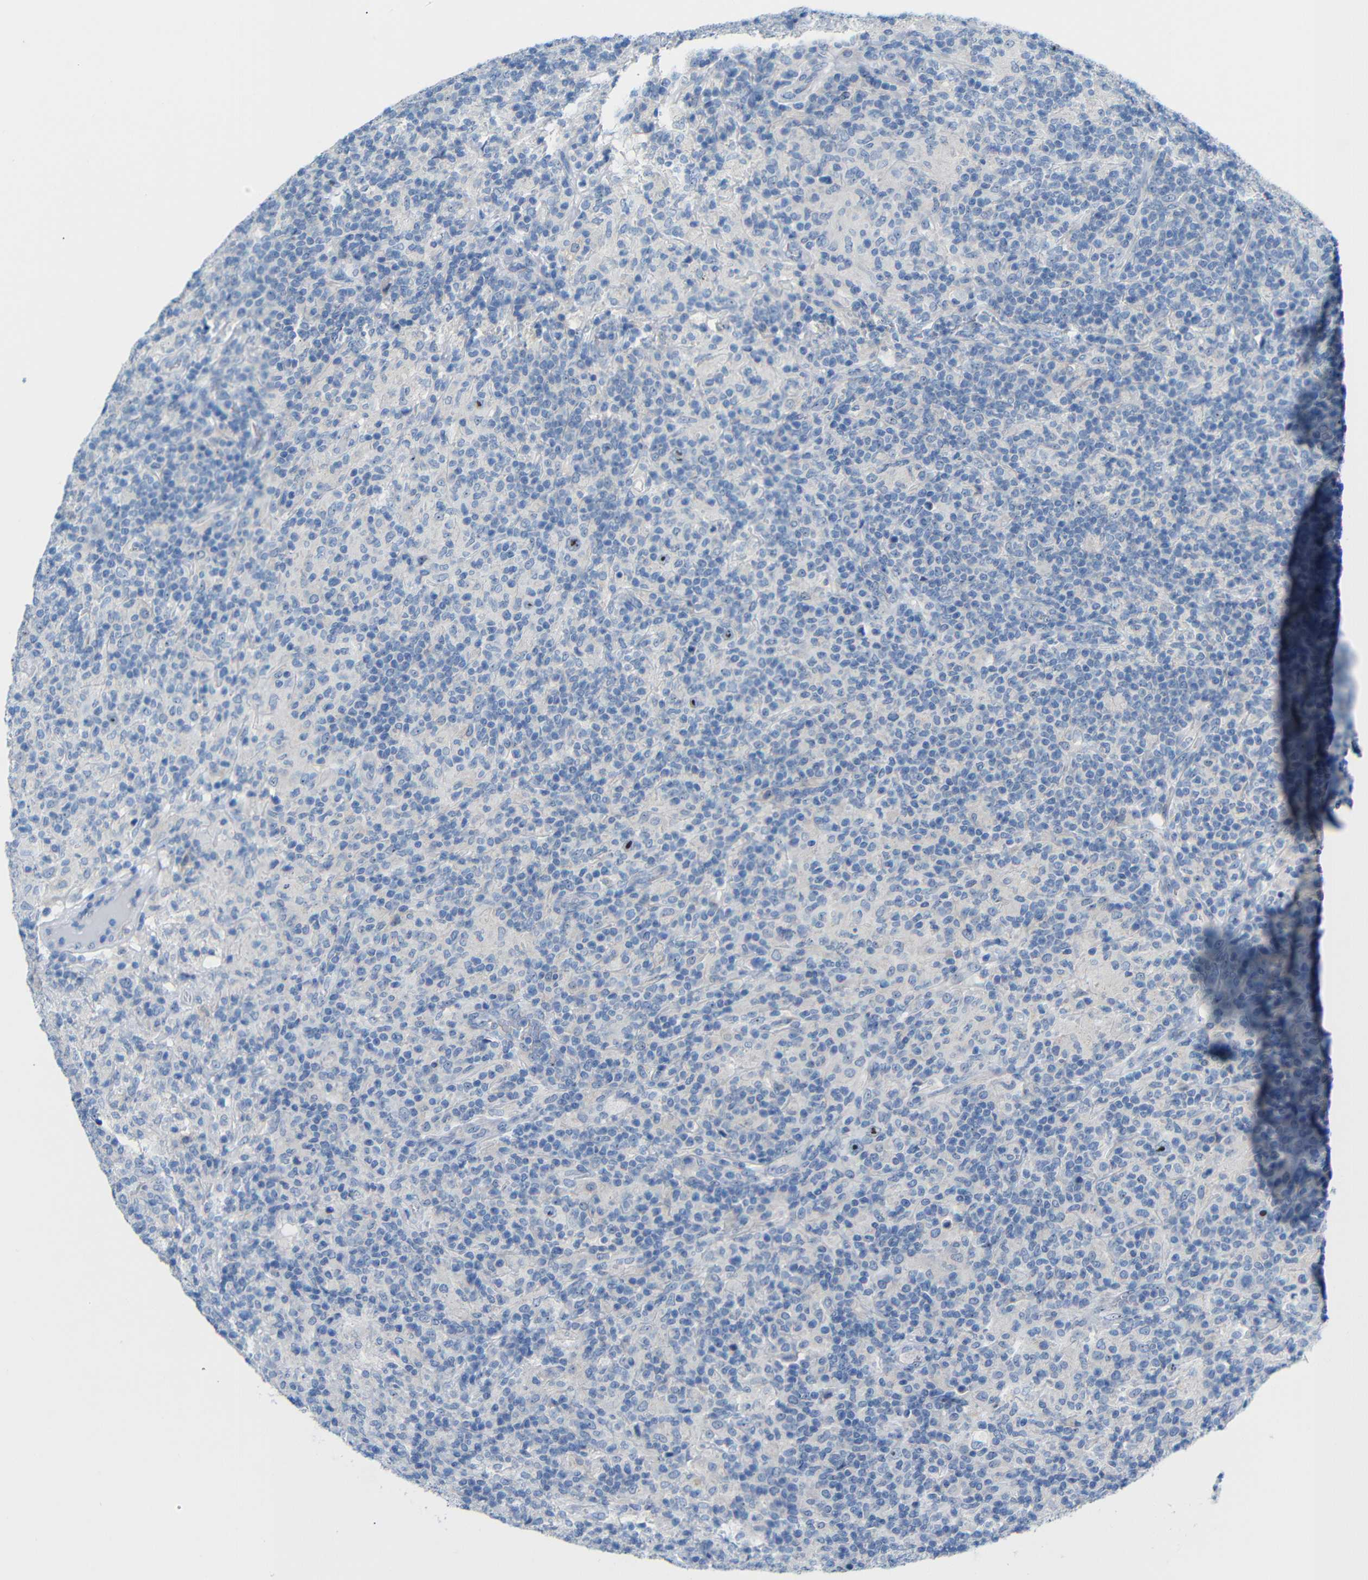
{"staining": {"intensity": "moderate", "quantity": "<25%", "location": "nuclear"}, "tissue": "lymphoma", "cell_type": "Tumor cells", "image_type": "cancer", "snomed": [{"axis": "morphology", "description": "Hodgkin's disease, NOS"}, {"axis": "topography", "description": "Lymph node"}], "caption": "Immunohistochemical staining of human Hodgkin's disease displays low levels of moderate nuclear protein expression in about <25% of tumor cells.", "gene": "C1orf210", "patient": {"sex": "male", "age": 70}}